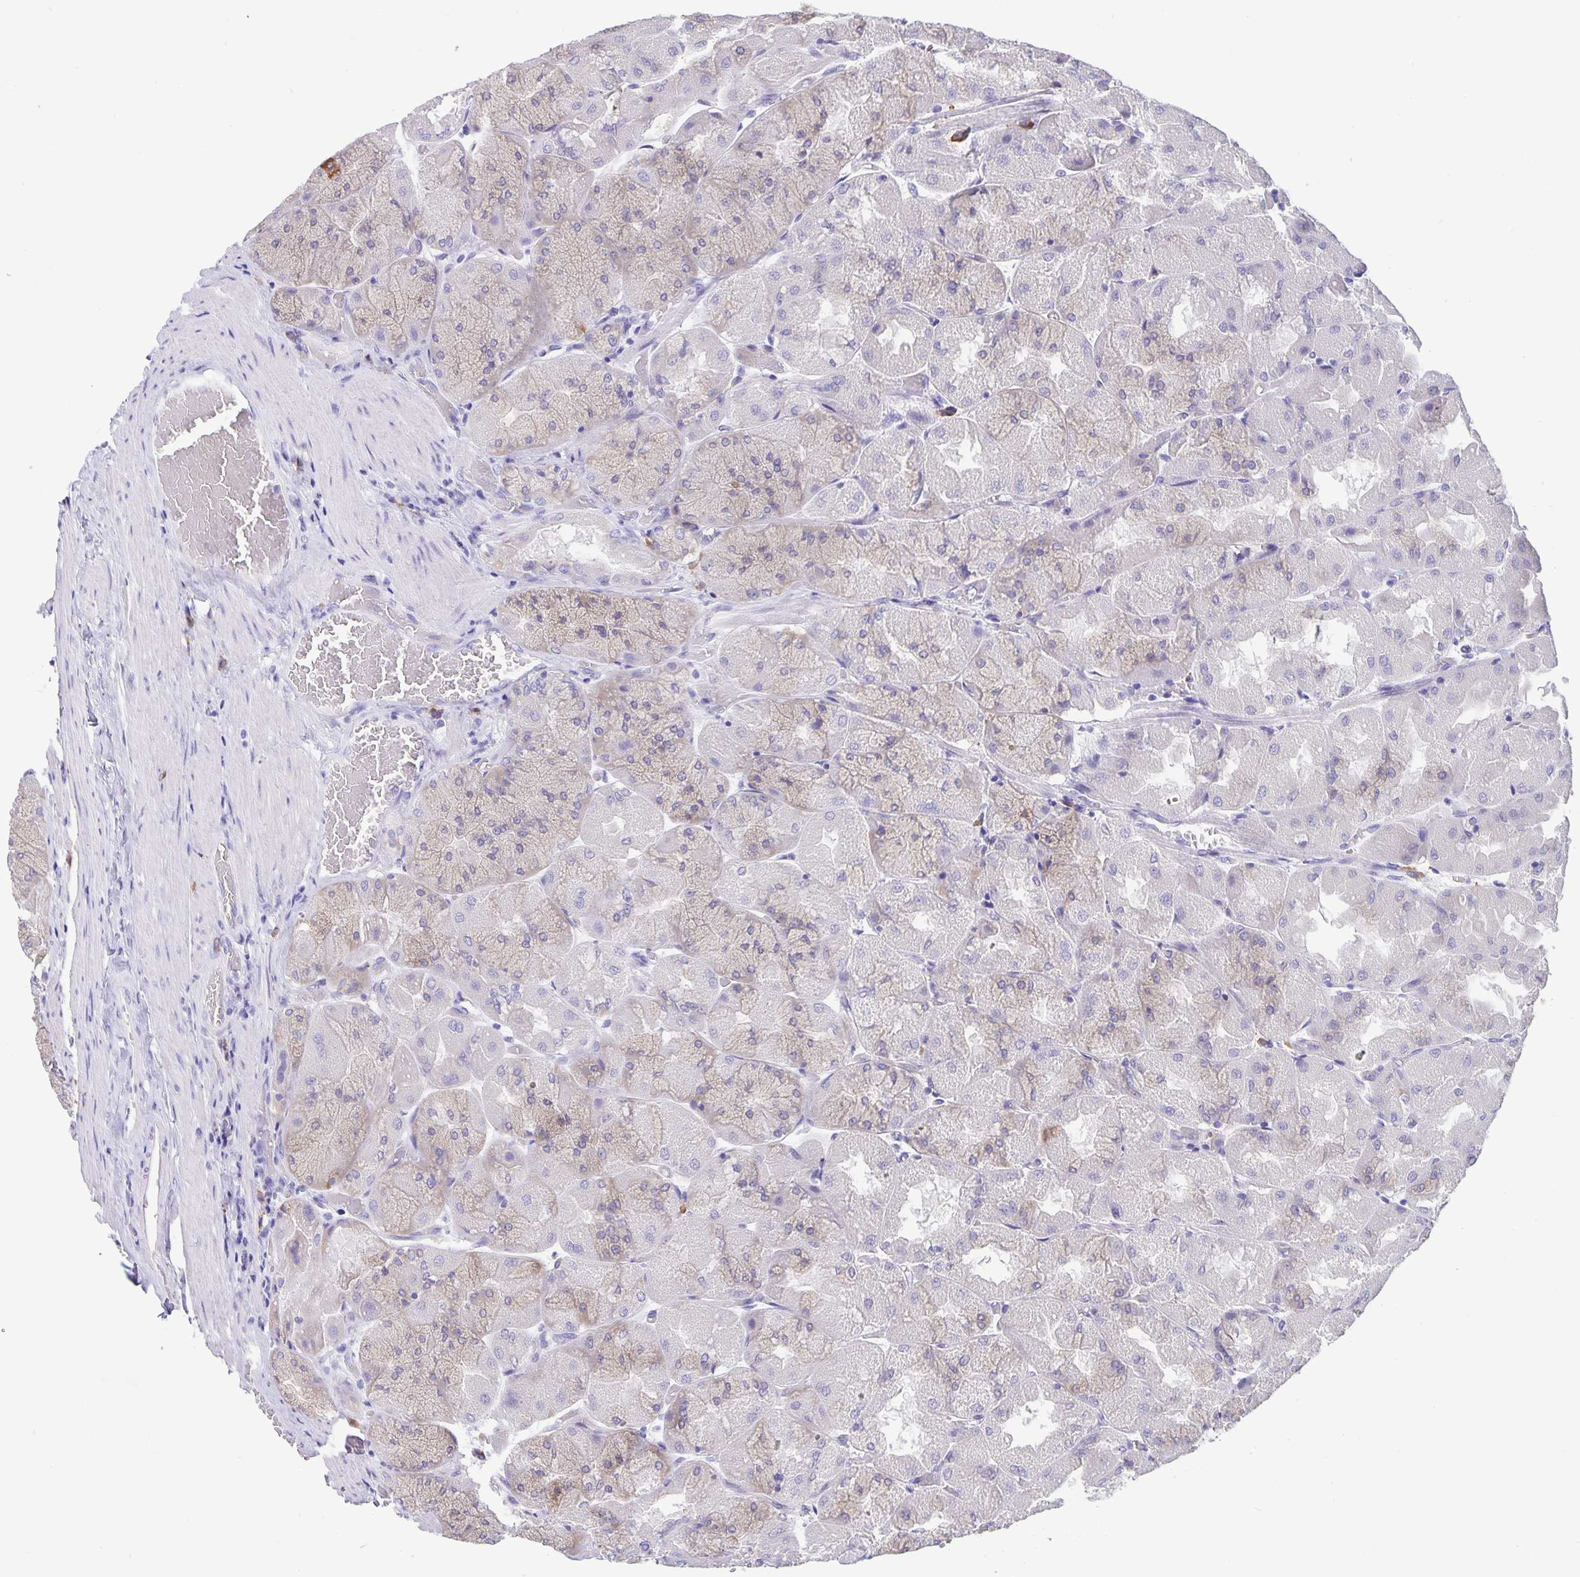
{"staining": {"intensity": "weak", "quantity": "<25%", "location": "cytoplasmic/membranous"}, "tissue": "stomach", "cell_type": "Glandular cells", "image_type": "normal", "snomed": [{"axis": "morphology", "description": "Normal tissue, NOS"}, {"axis": "topography", "description": "Stomach"}], "caption": "The micrograph shows no staining of glandular cells in benign stomach. (DAB IHC, high magnification).", "gene": "ERMN", "patient": {"sex": "female", "age": 61}}